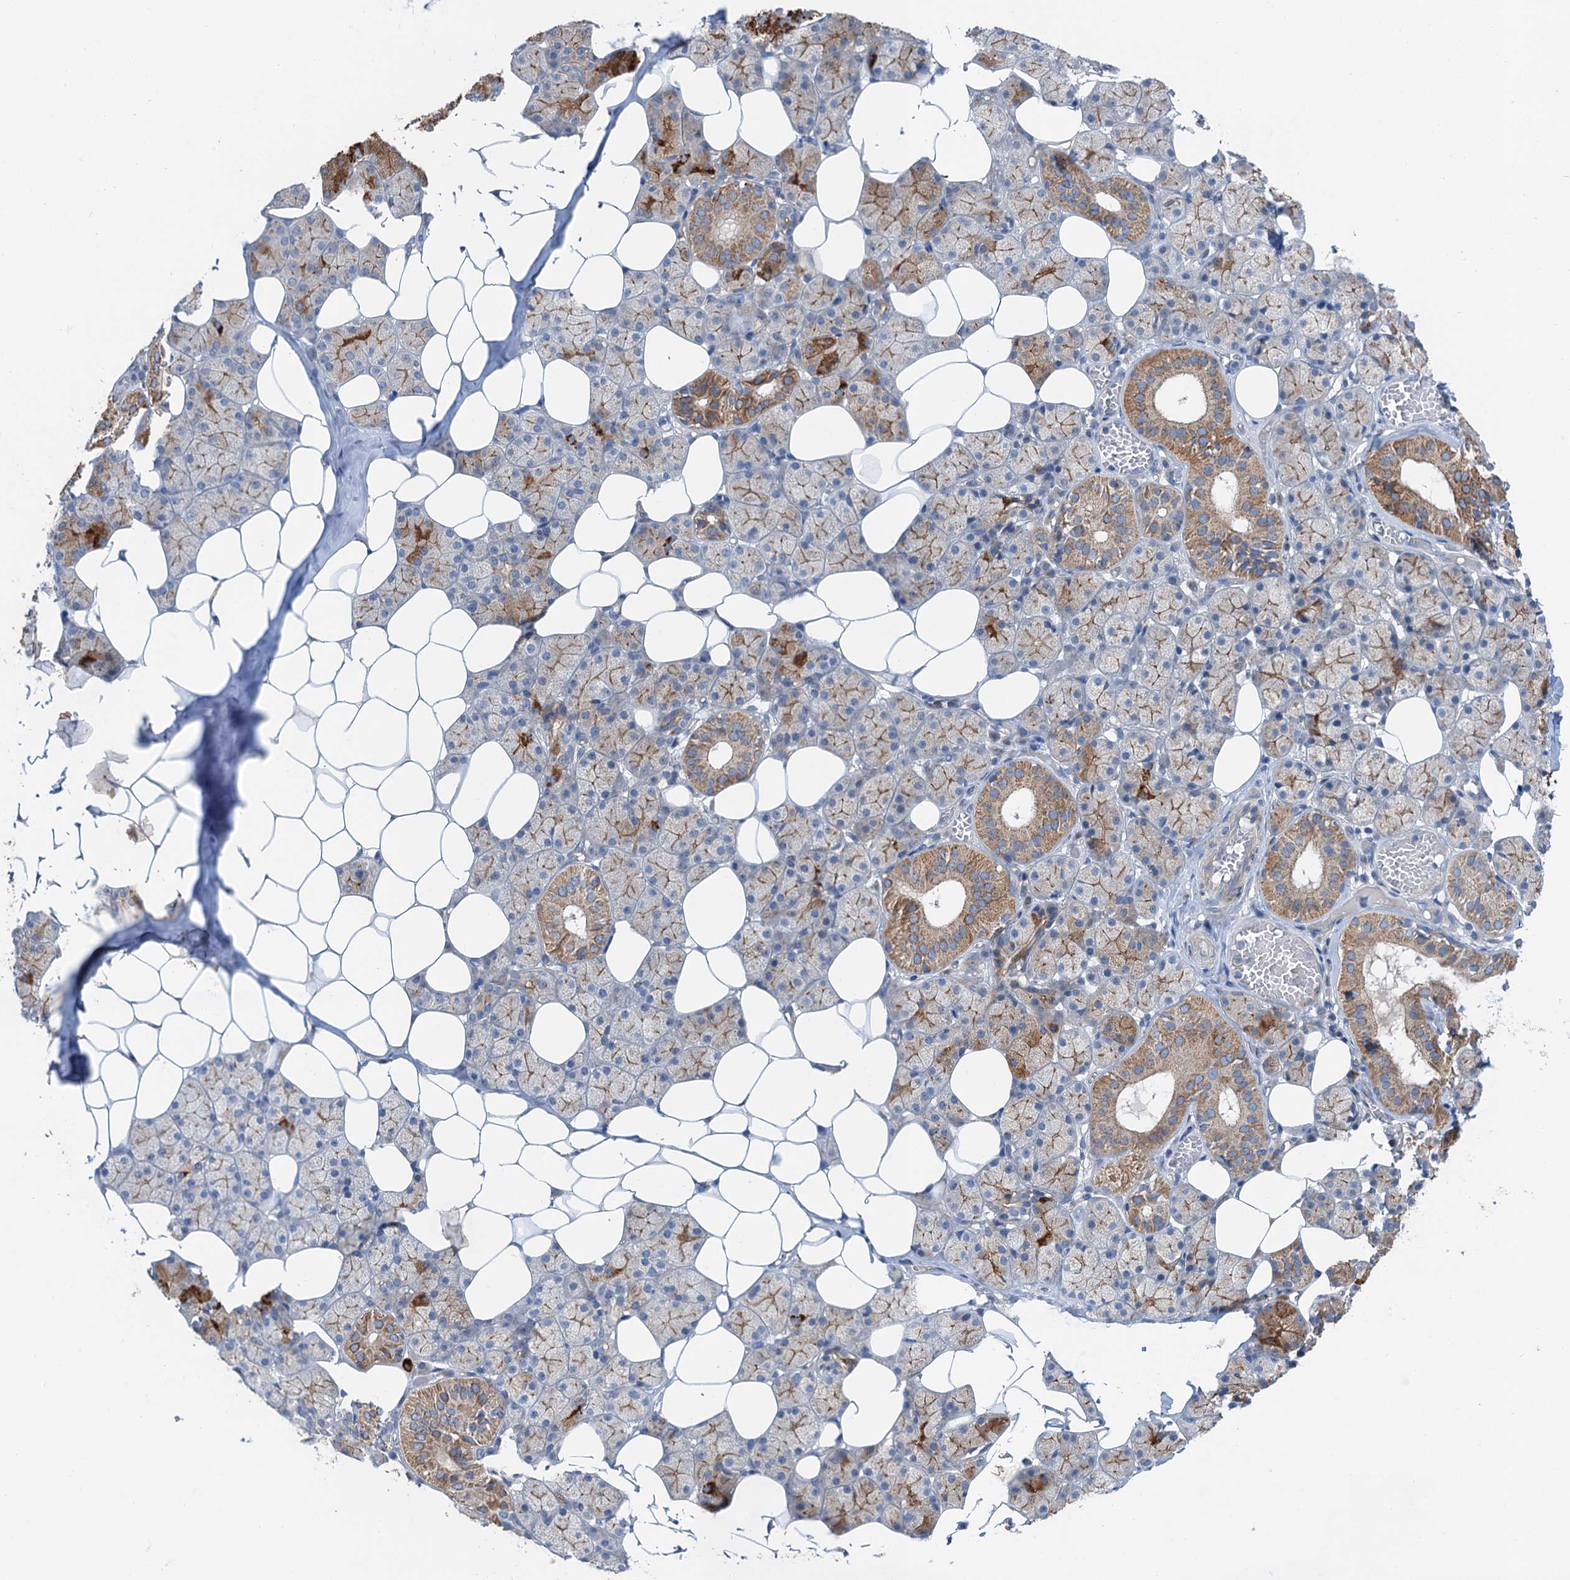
{"staining": {"intensity": "strong", "quantity": "25%-75%", "location": "cytoplasmic/membranous"}, "tissue": "salivary gland", "cell_type": "Glandular cells", "image_type": "normal", "snomed": [{"axis": "morphology", "description": "Normal tissue, NOS"}, {"axis": "topography", "description": "Salivary gland"}], "caption": "Immunohistochemistry histopathology image of normal salivary gland: human salivary gland stained using IHC exhibits high levels of strong protein expression localized specifically in the cytoplasmic/membranous of glandular cells, appearing as a cytoplasmic/membranous brown color.", "gene": "ANKRD26", "patient": {"sex": "female", "age": 33}}